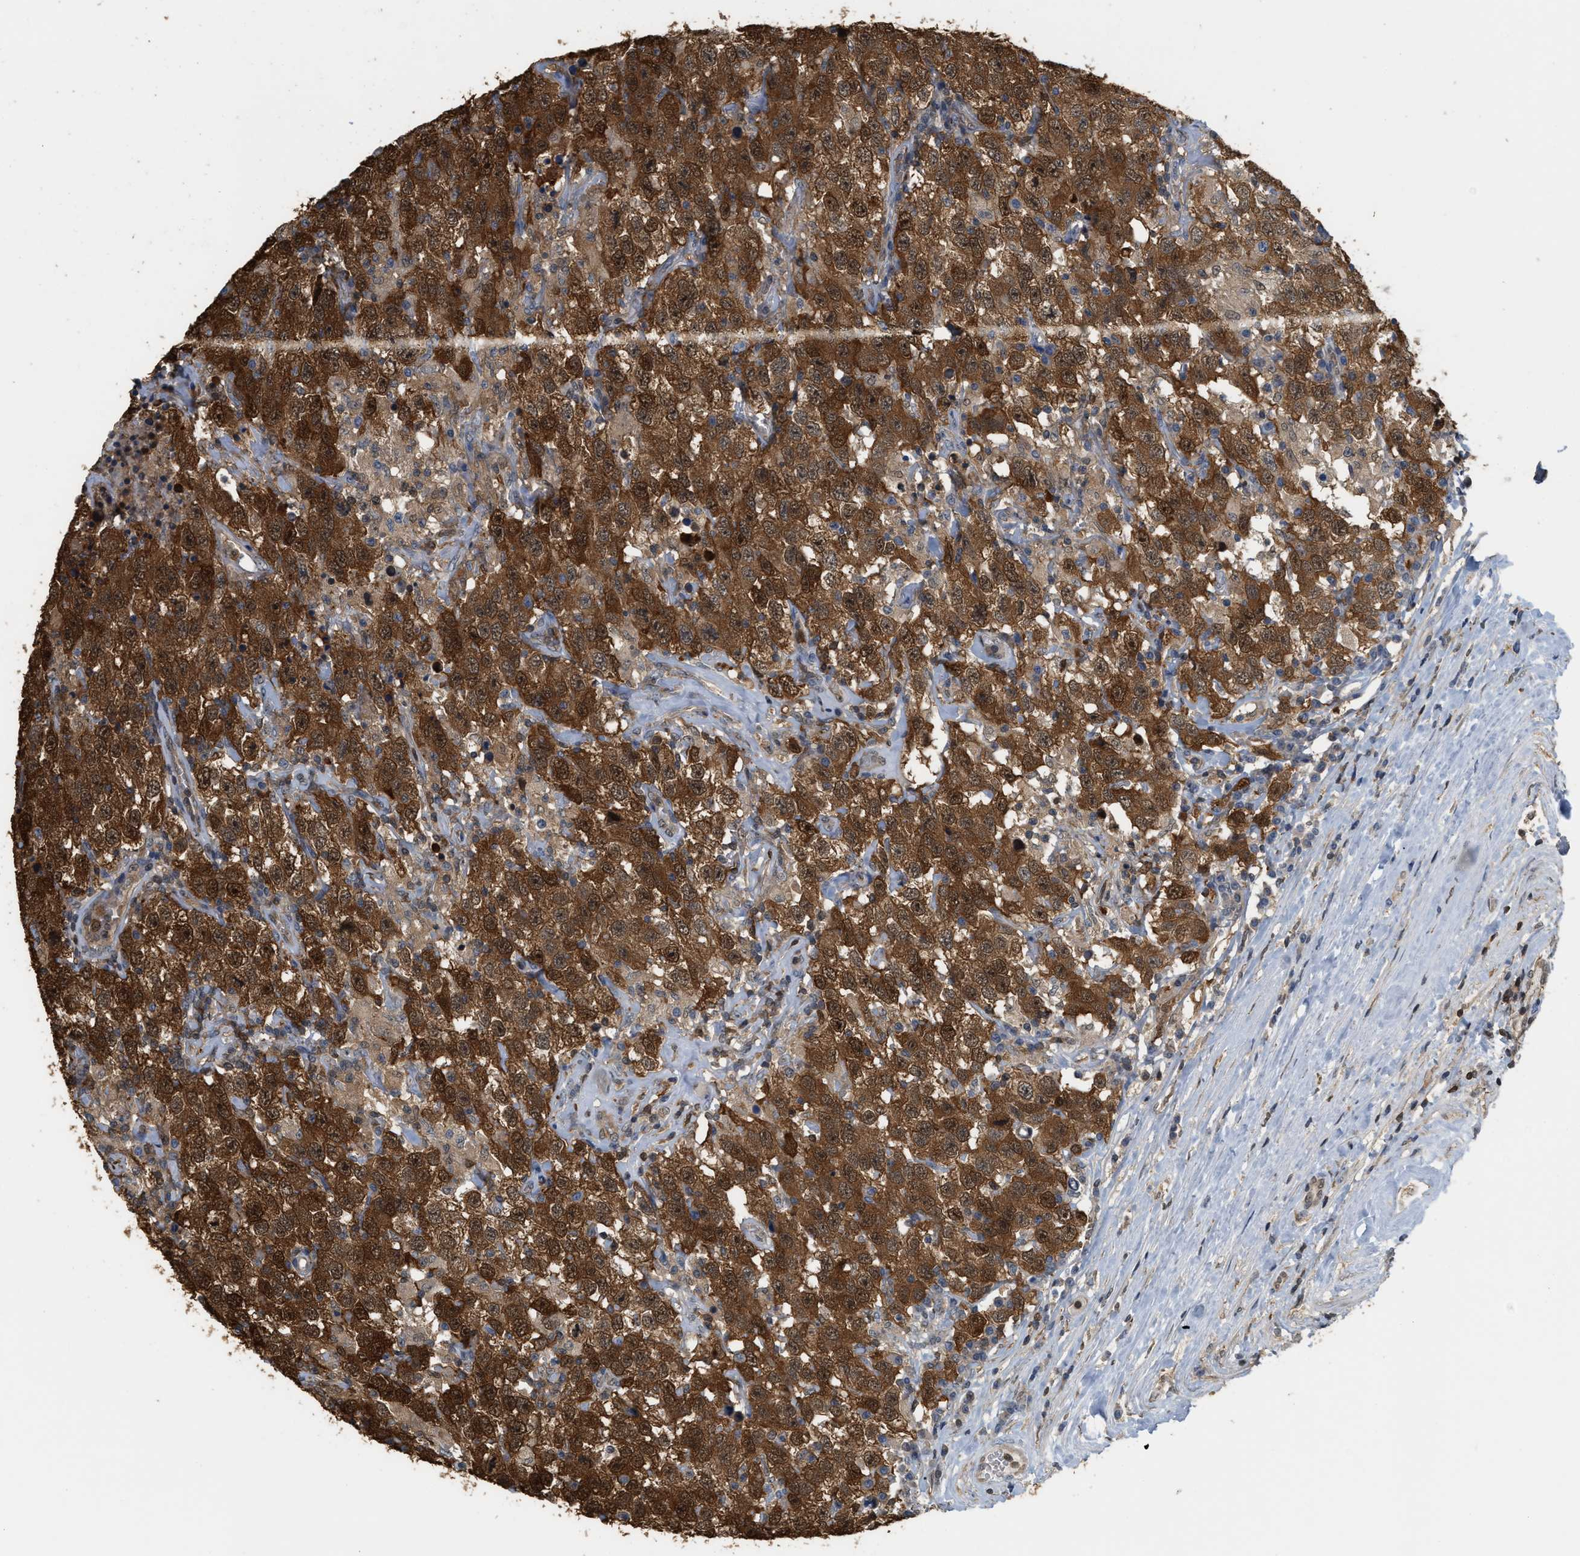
{"staining": {"intensity": "strong", "quantity": ">75%", "location": "cytoplasmic/membranous"}, "tissue": "testis cancer", "cell_type": "Tumor cells", "image_type": "cancer", "snomed": [{"axis": "morphology", "description": "Seminoma, NOS"}, {"axis": "topography", "description": "Testis"}], "caption": "Protein analysis of testis seminoma tissue reveals strong cytoplasmic/membranous staining in approximately >75% of tumor cells.", "gene": "MTPN", "patient": {"sex": "male", "age": 41}}